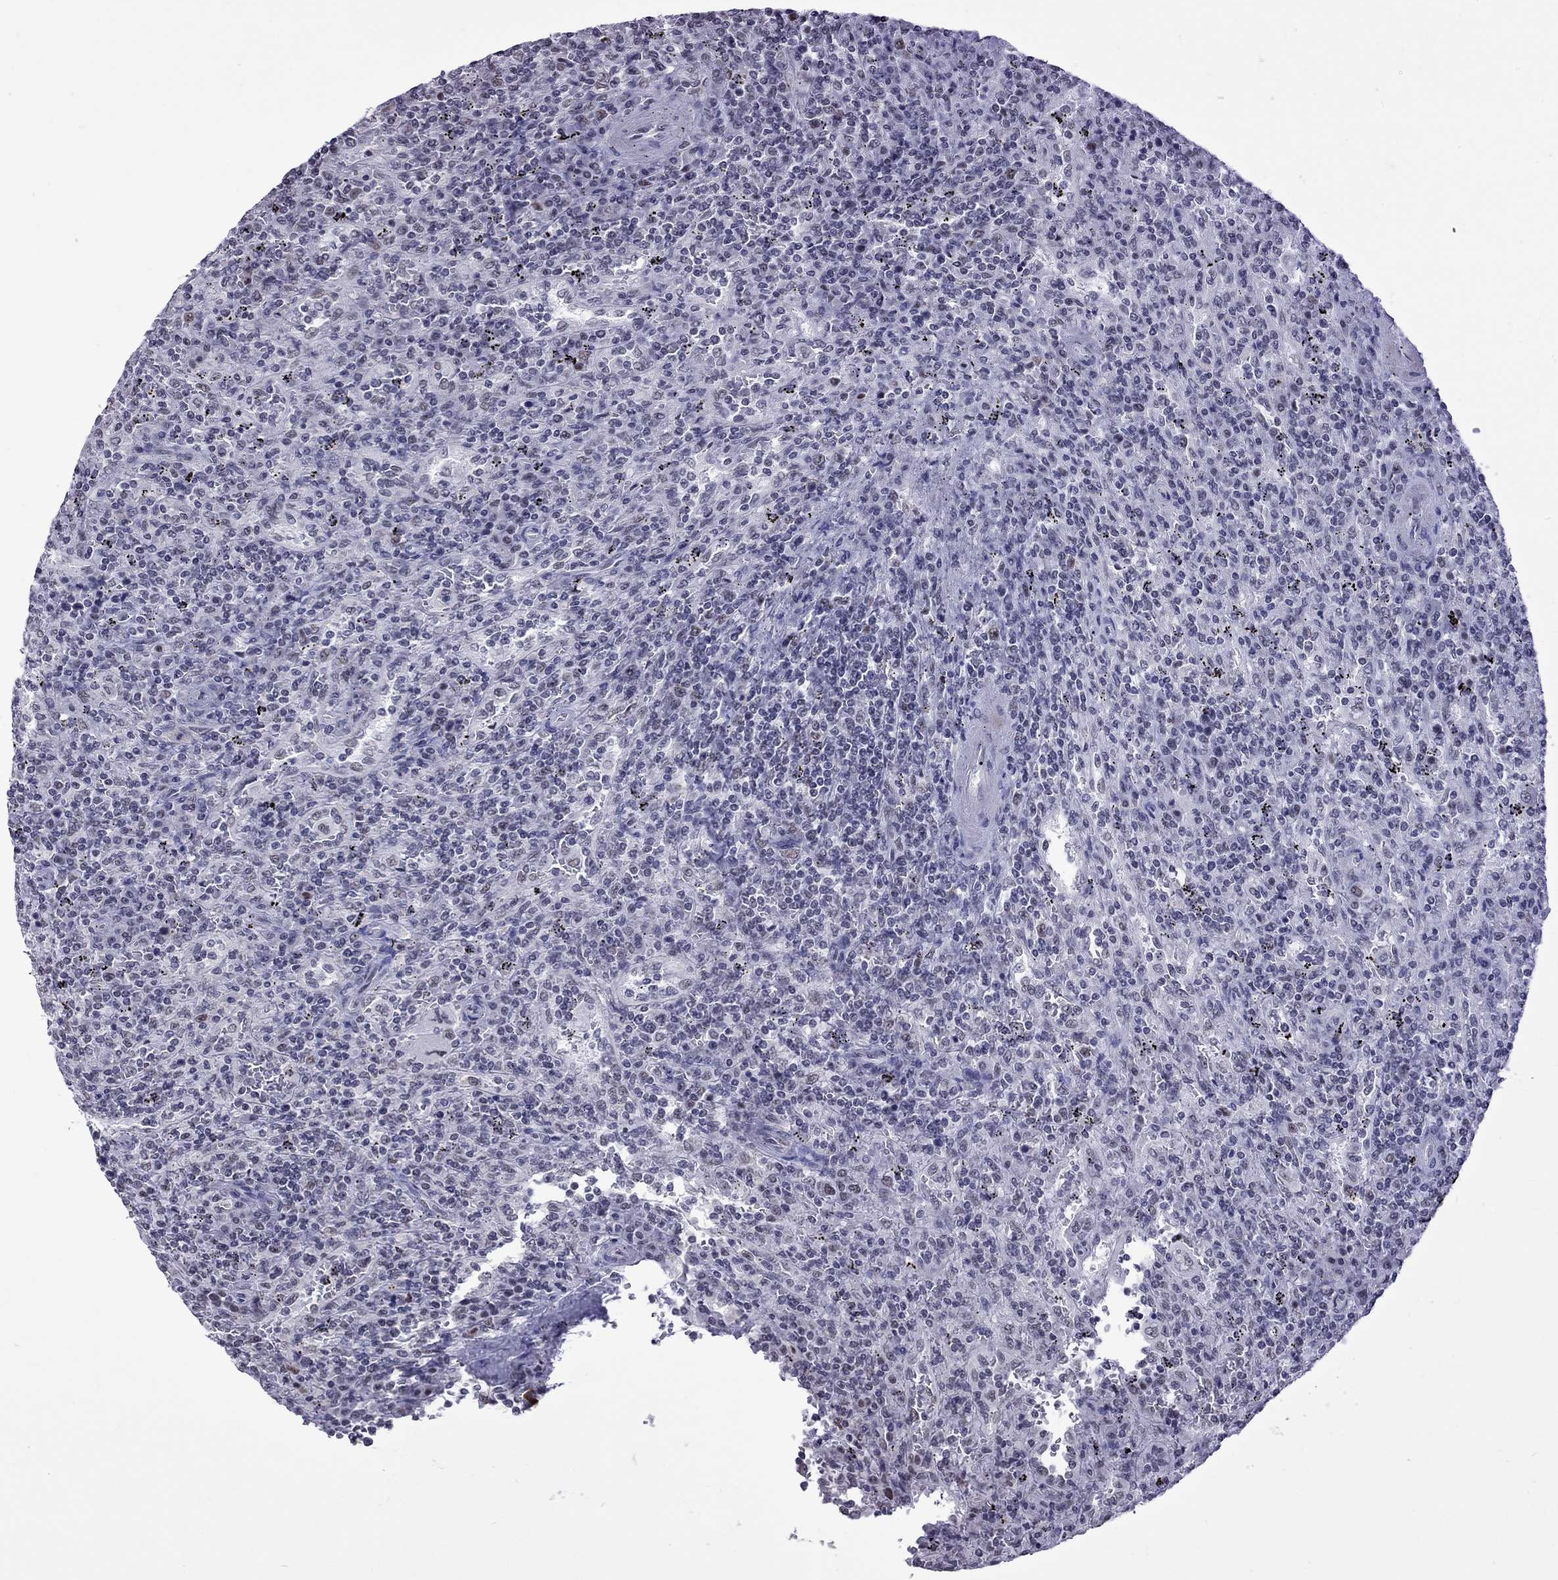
{"staining": {"intensity": "negative", "quantity": "none", "location": "none"}, "tissue": "lymphoma", "cell_type": "Tumor cells", "image_type": "cancer", "snomed": [{"axis": "morphology", "description": "Malignant lymphoma, non-Hodgkin's type, Low grade"}, {"axis": "topography", "description": "Spleen"}], "caption": "Immunohistochemistry micrograph of neoplastic tissue: human lymphoma stained with DAB (3,3'-diaminobenzidine) displays no significant protein staining in tumor cells. The staining is performed using DAB (3,3'-diaminobenzidine) brown chromogen with nuclei counter-stained in using hematoxylin.", "gene": "PPP1R3A", "patient": {"sex": "male", "age": 62}}